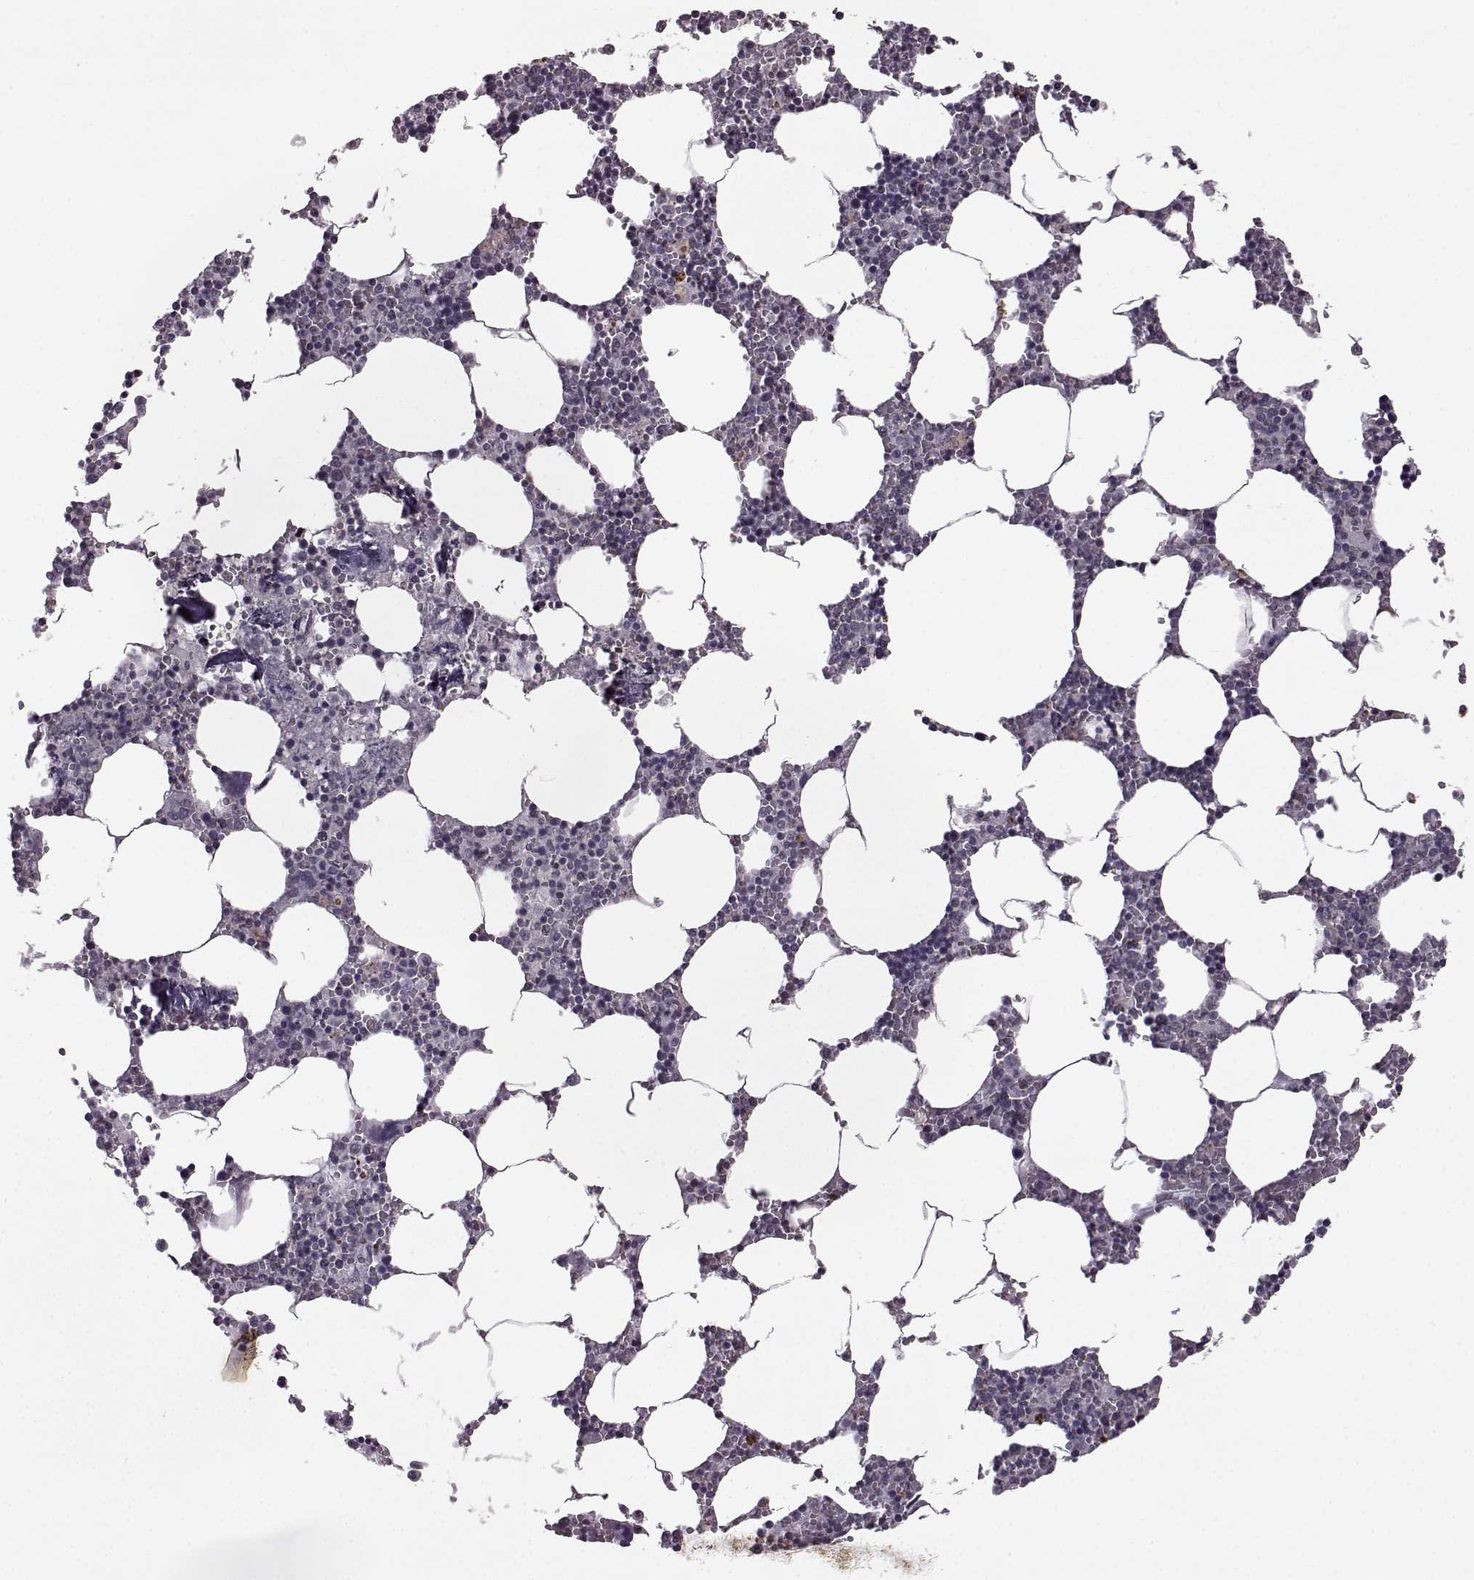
{"staining": {"intensity": "negative", "quantity": "none", "location": "none"}, "tissue": "bone marrow", "cell_type": "Hematopoietic cells", "image_type": "normal", "snomed": [{"axis": "morphology", "description": "Normal tissue, NOS"}, {"axis": "topography", "description": "Bone marrow"}], "caption": "This is an IHC photomicrograph of benign bone marrow. There is no expression in hematopoietic cells.", "gene": "SLC28A2", "patient": {"sex": "male", "age": 54}}